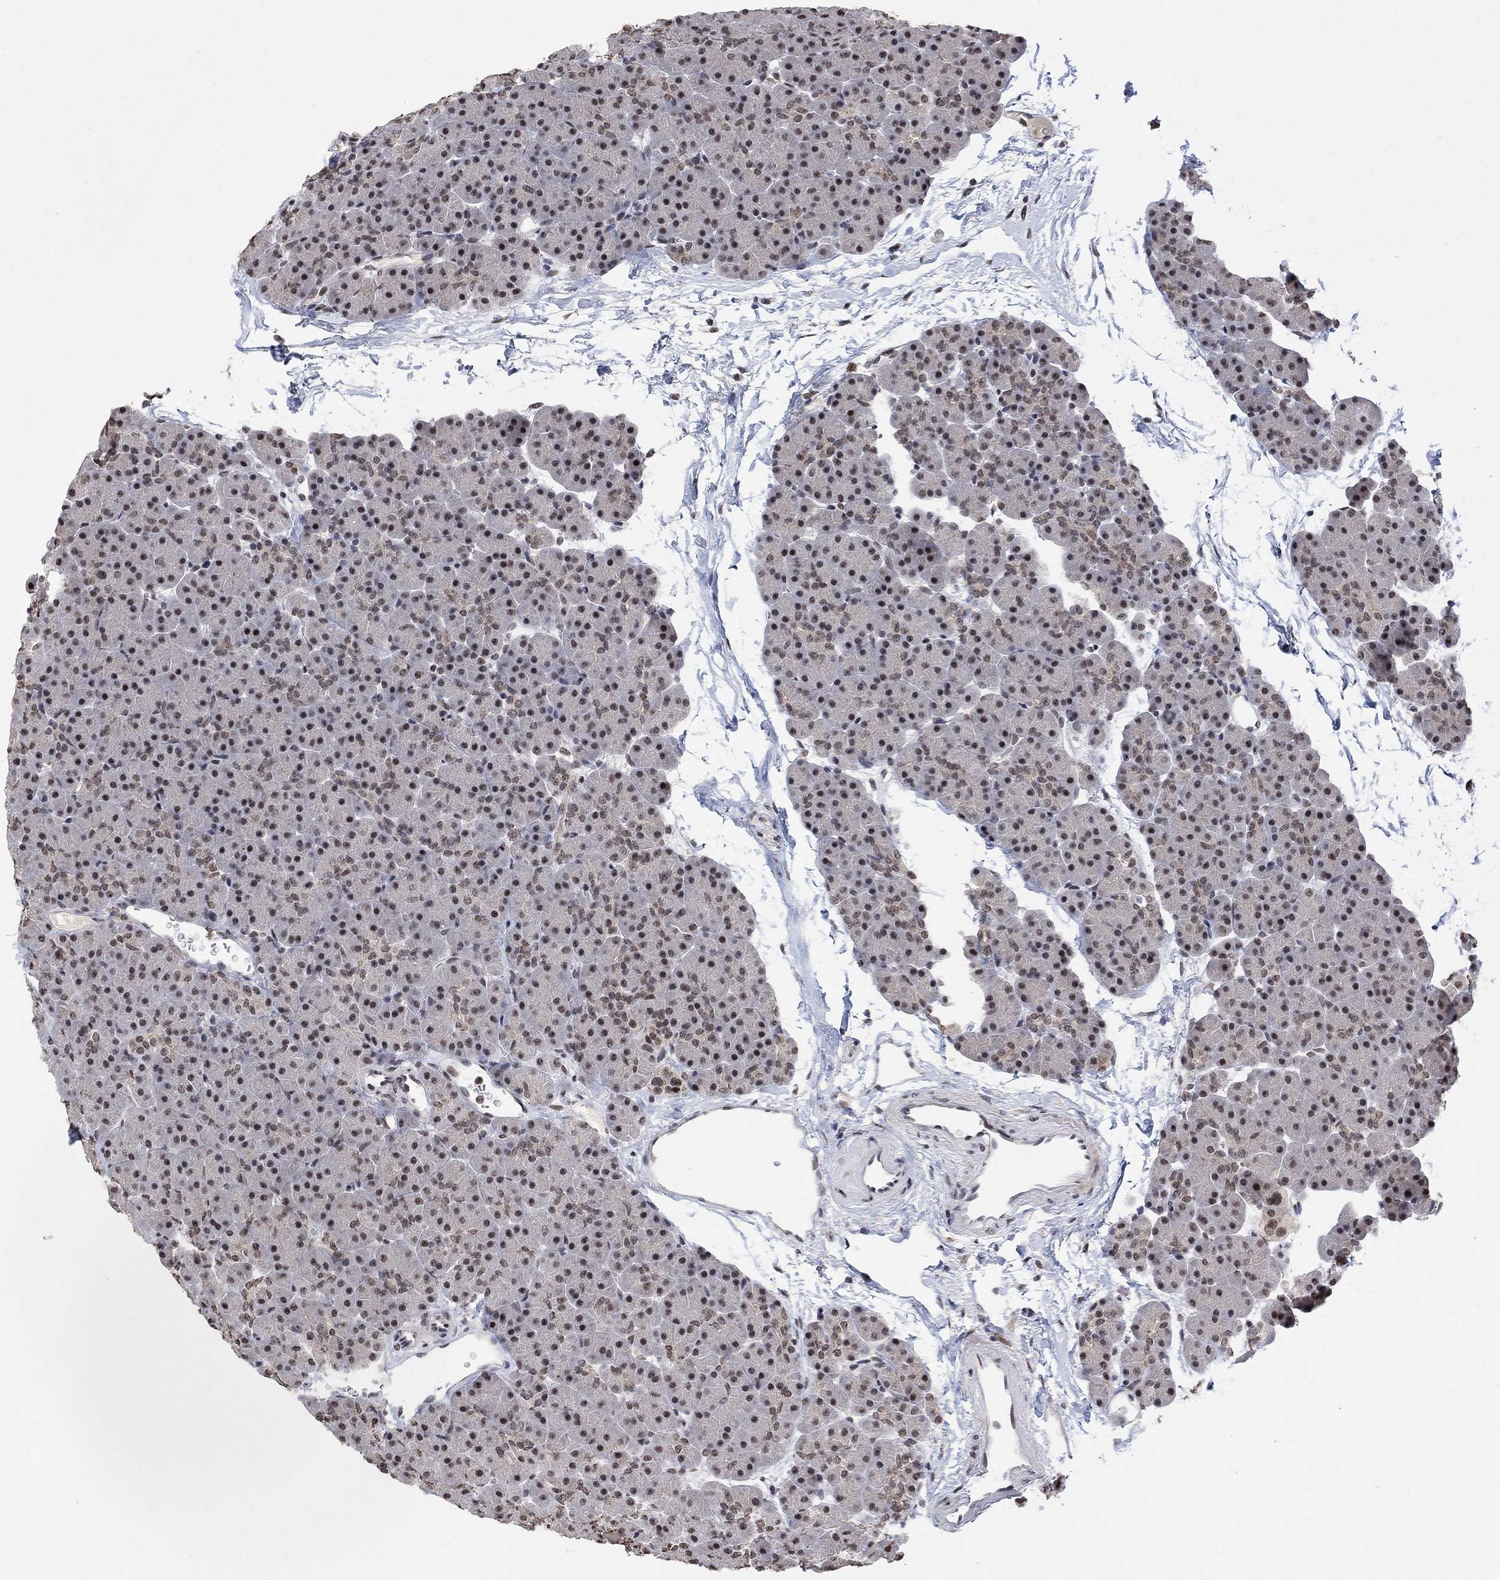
{"staining": {"intensity": "strong", "quantity": "<25%", "location": "nuclear"}, "tissue": "pancreas", "cell_type": "Exocrine glandular cells", "image_type": "normal", "snomed": [{"axis": "morphology", "description": "Normal tissue, NOS"}, {"axis": "topography", "description": "Pancreas"}], "caption": "Immunohistochemistry micrograph of benign pancreas stained for a protein (brown), which shows medium levels of strong nuclear expression in approximately <25% of exocrine glandular cells.", "gene": "E4F1", "patient": {"sex": "female", "age": 44}}